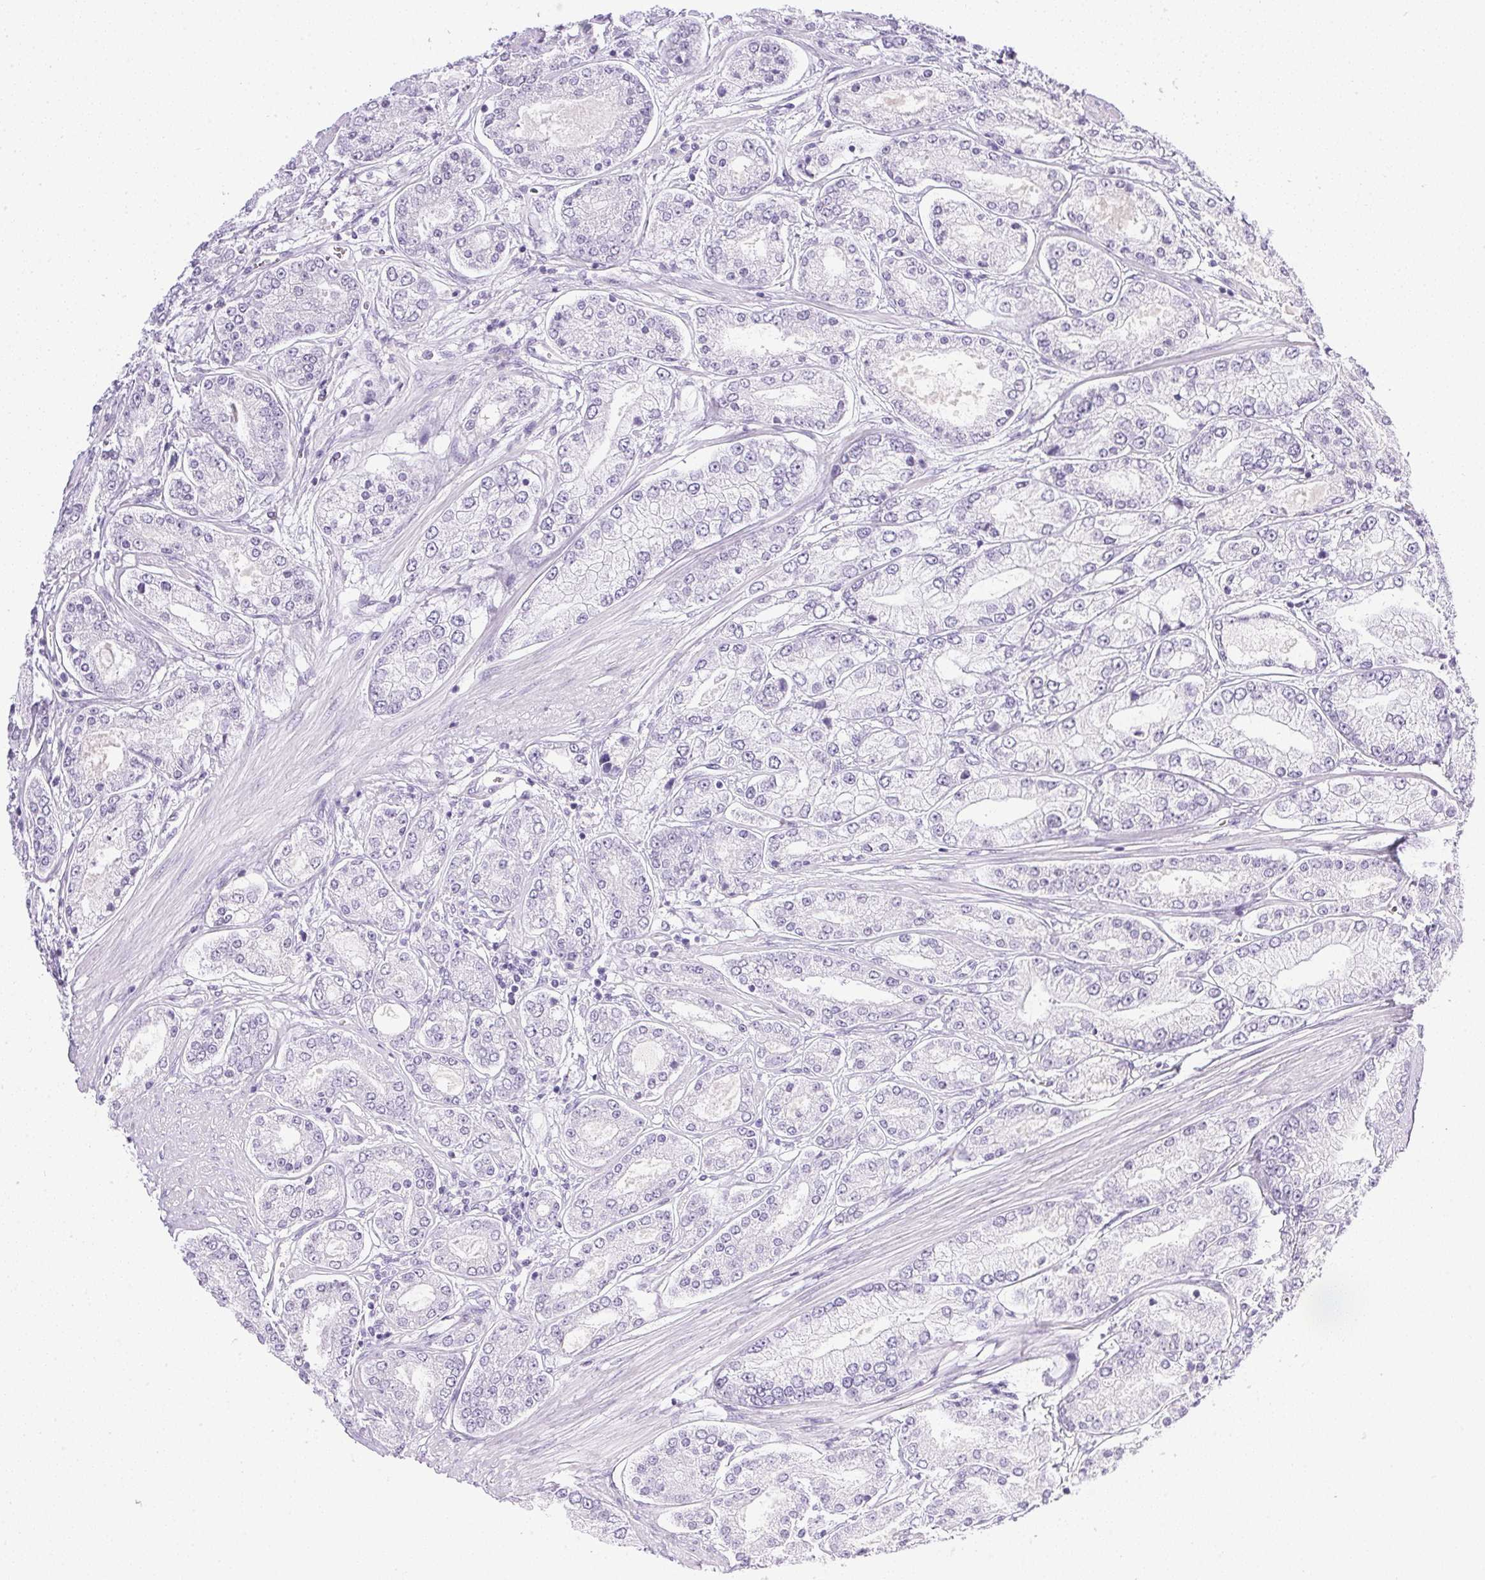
{"staining": {"intensity": "negative", "quantity": "none", "location": "none"}, "tissue": "prostate cancer", "cell_type": "Tumor cells", "image_type": "cancer", "snomed": [{"axis": "morphology", "description": "Adenocarcinoma, High grade"}, {"axis": "topography", "description": "Prostate"}], "caption": "Human prostate adenocarcinoma (high-grade) stained for a protein using immunohistochemistry exhibits no expression in tumor cells.", "gene": "CPB1", "patient": {"sex": "male", "age": 66}}